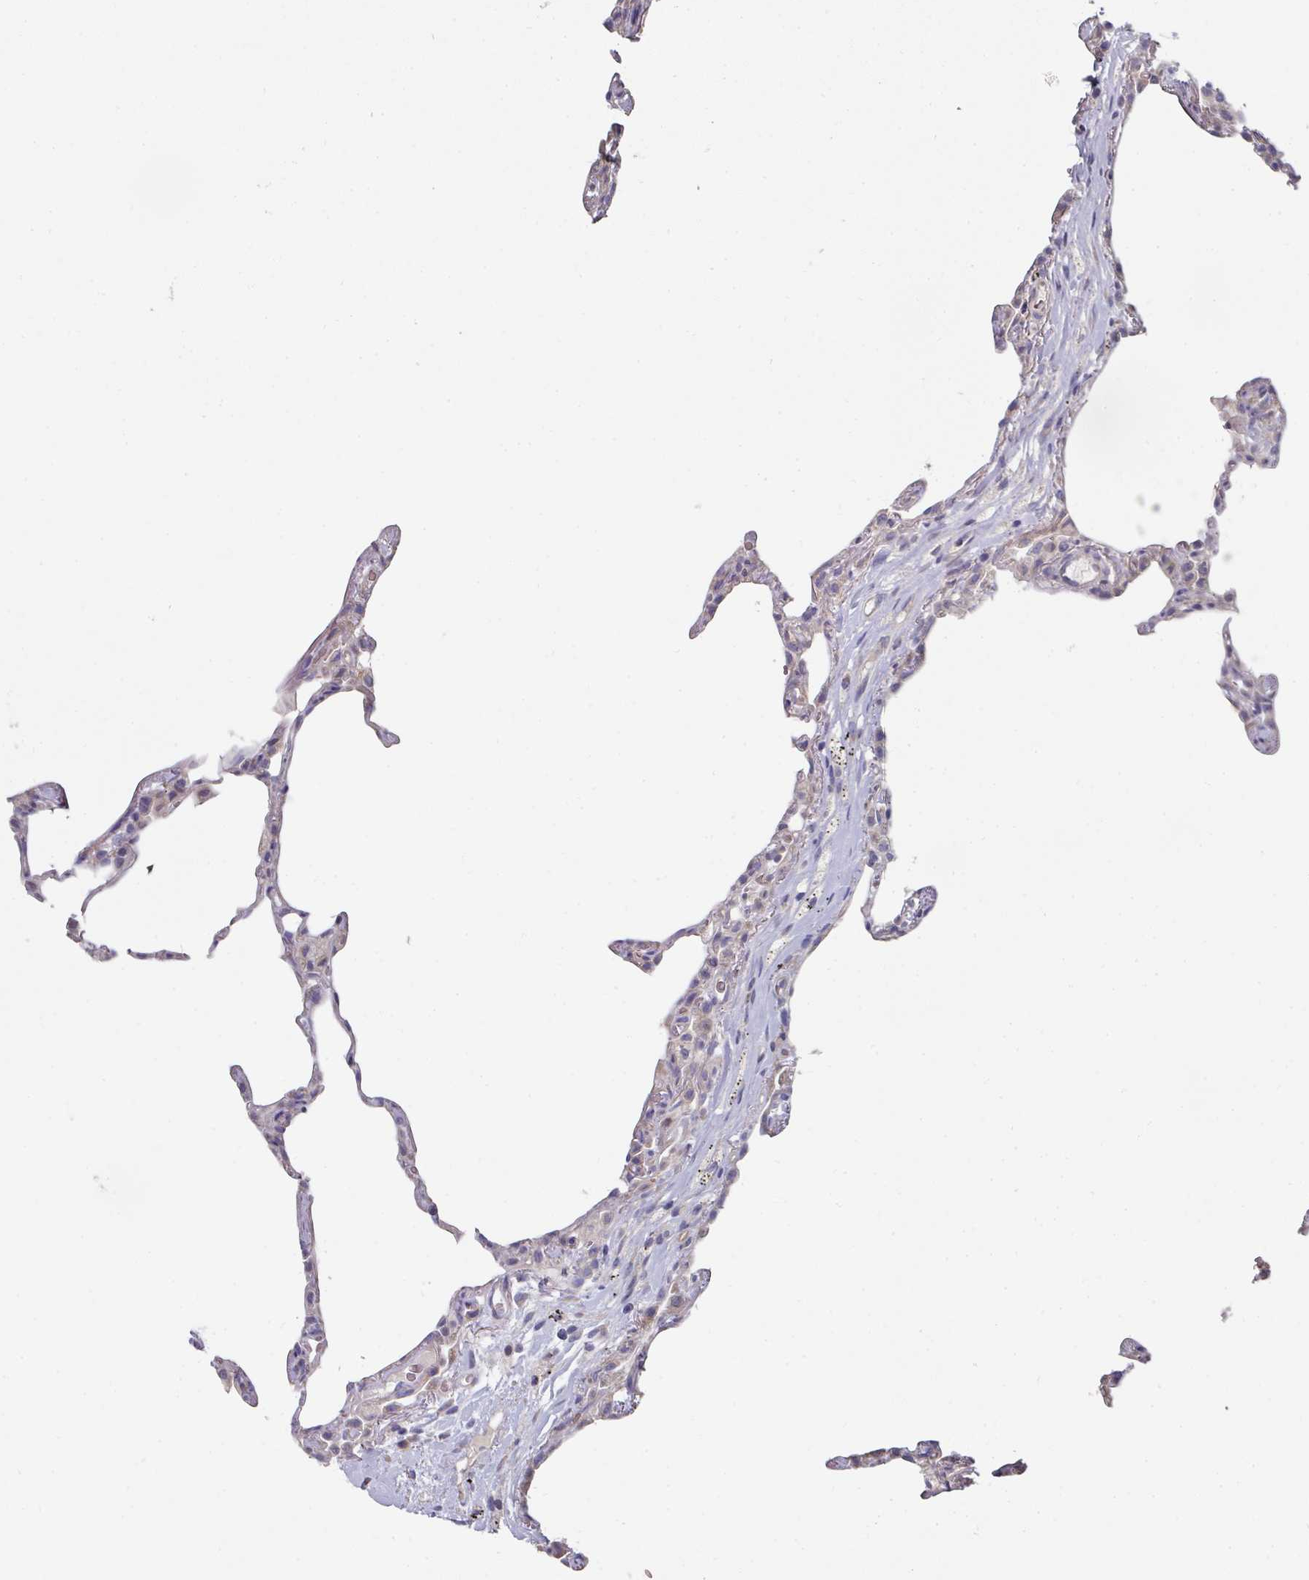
{"staining": {"intensity": "negative", "quantity": "none", "location": "none"}, "tissue": "lung", "cell_type": "Alveolar cells", "image_type": "normal", "snomed": [{"axis": "morphology", "description": "Normal tissue, NOS"}, {"axis": "topography", "description": "Lung"}], "caption": "This is an IHC photomicrograph of benign human lung. There is no positivity in alveolar cells.", "gene": "PYROXD2", "patient": {"sex": "female", "age": 57}}